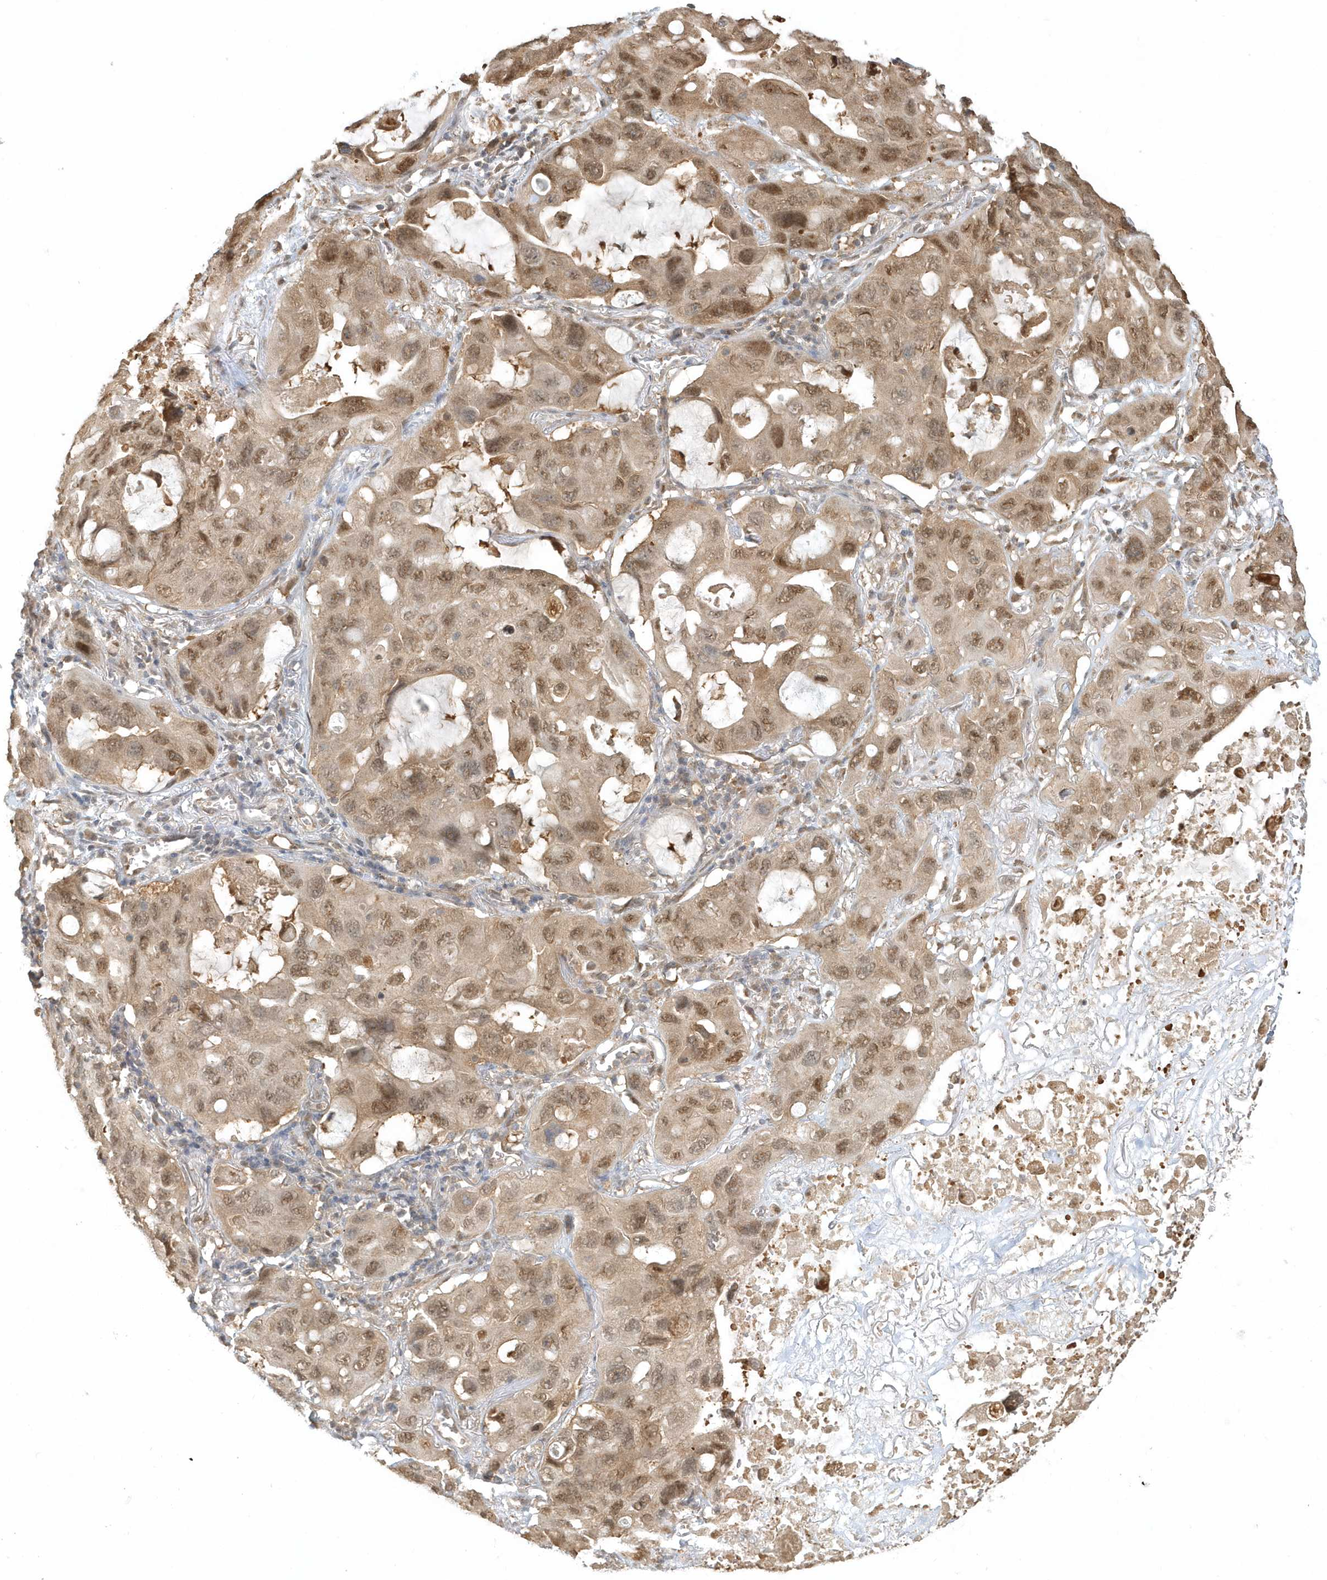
{"staining": {"intensity": "moderate", "quantity": ">75%", "location": "nuclear"}, "tissue": "lung cancer", "cell_type": "Tumor cells", "image_type": "cancer", "snomed": [{"axis": "morphology", "description": "Squamous cell carcinoma, NOS"}, {"axis": "topography", "description": "Lung"}], "caption": "Human squamous cell carcinoma (lung) stained for a protein (brown) demonstrates moderate nuclear positive positivity in about >75% of tumor cells.", "gene": "PSMD6", "patient": {"sex": "female", "age": 73}}